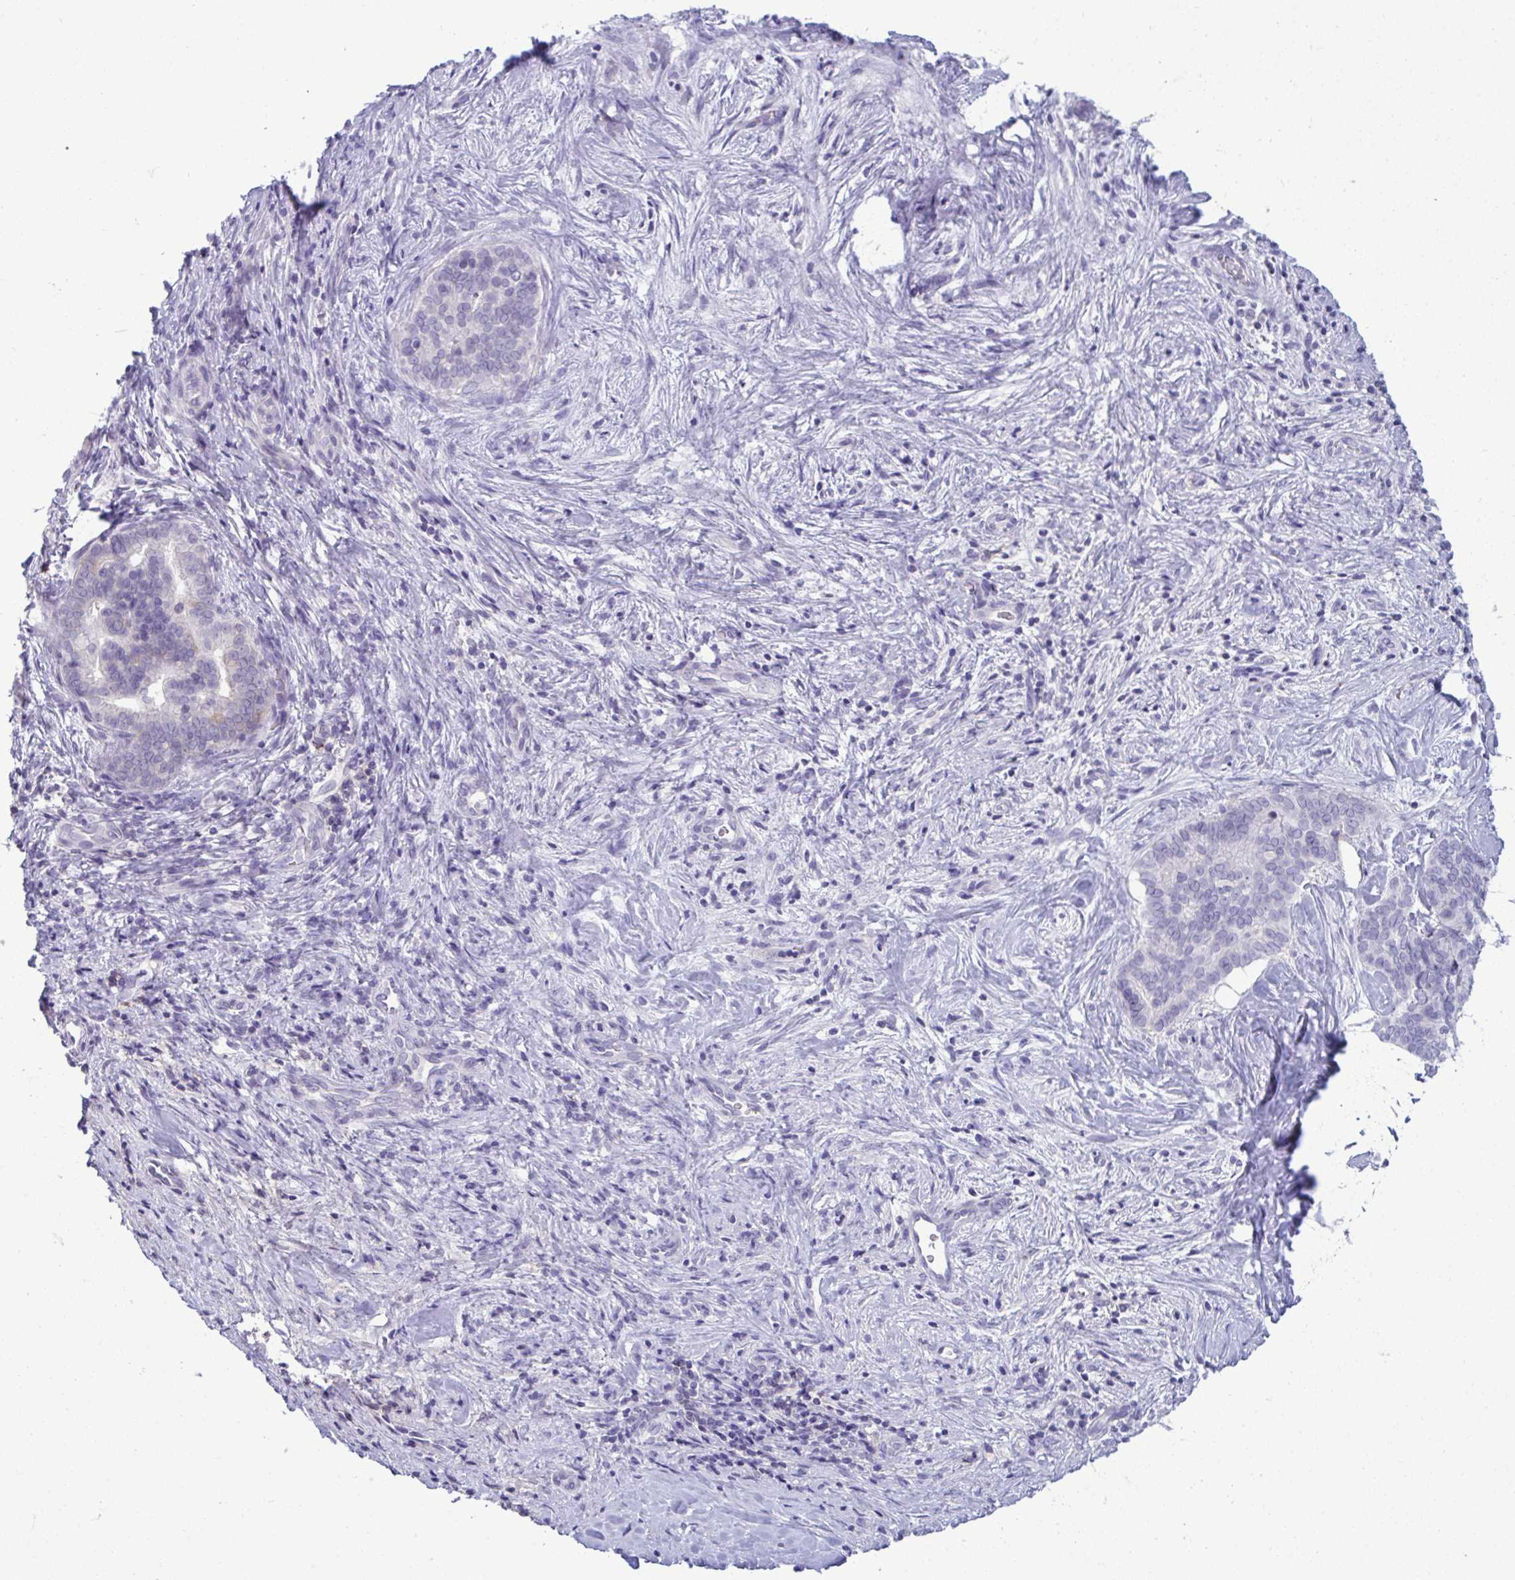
{"staining": {"intensity": "negative", "quantity": "none", "location": "none"}, "tissue": "liver cancer", "cell_type": "Tumor cells", "image_type": "cancer", "snomed": [{"axis": "morphology", "description": "Cholangiocarcinoma"}, {"axis": "topography", "description": "Liver"}], "caption": "A histopathology image of human liver cancer is negative for staining in tumor cells.", "gene": "RGPD5", "patient": {"sex": "female", "age": 64}}